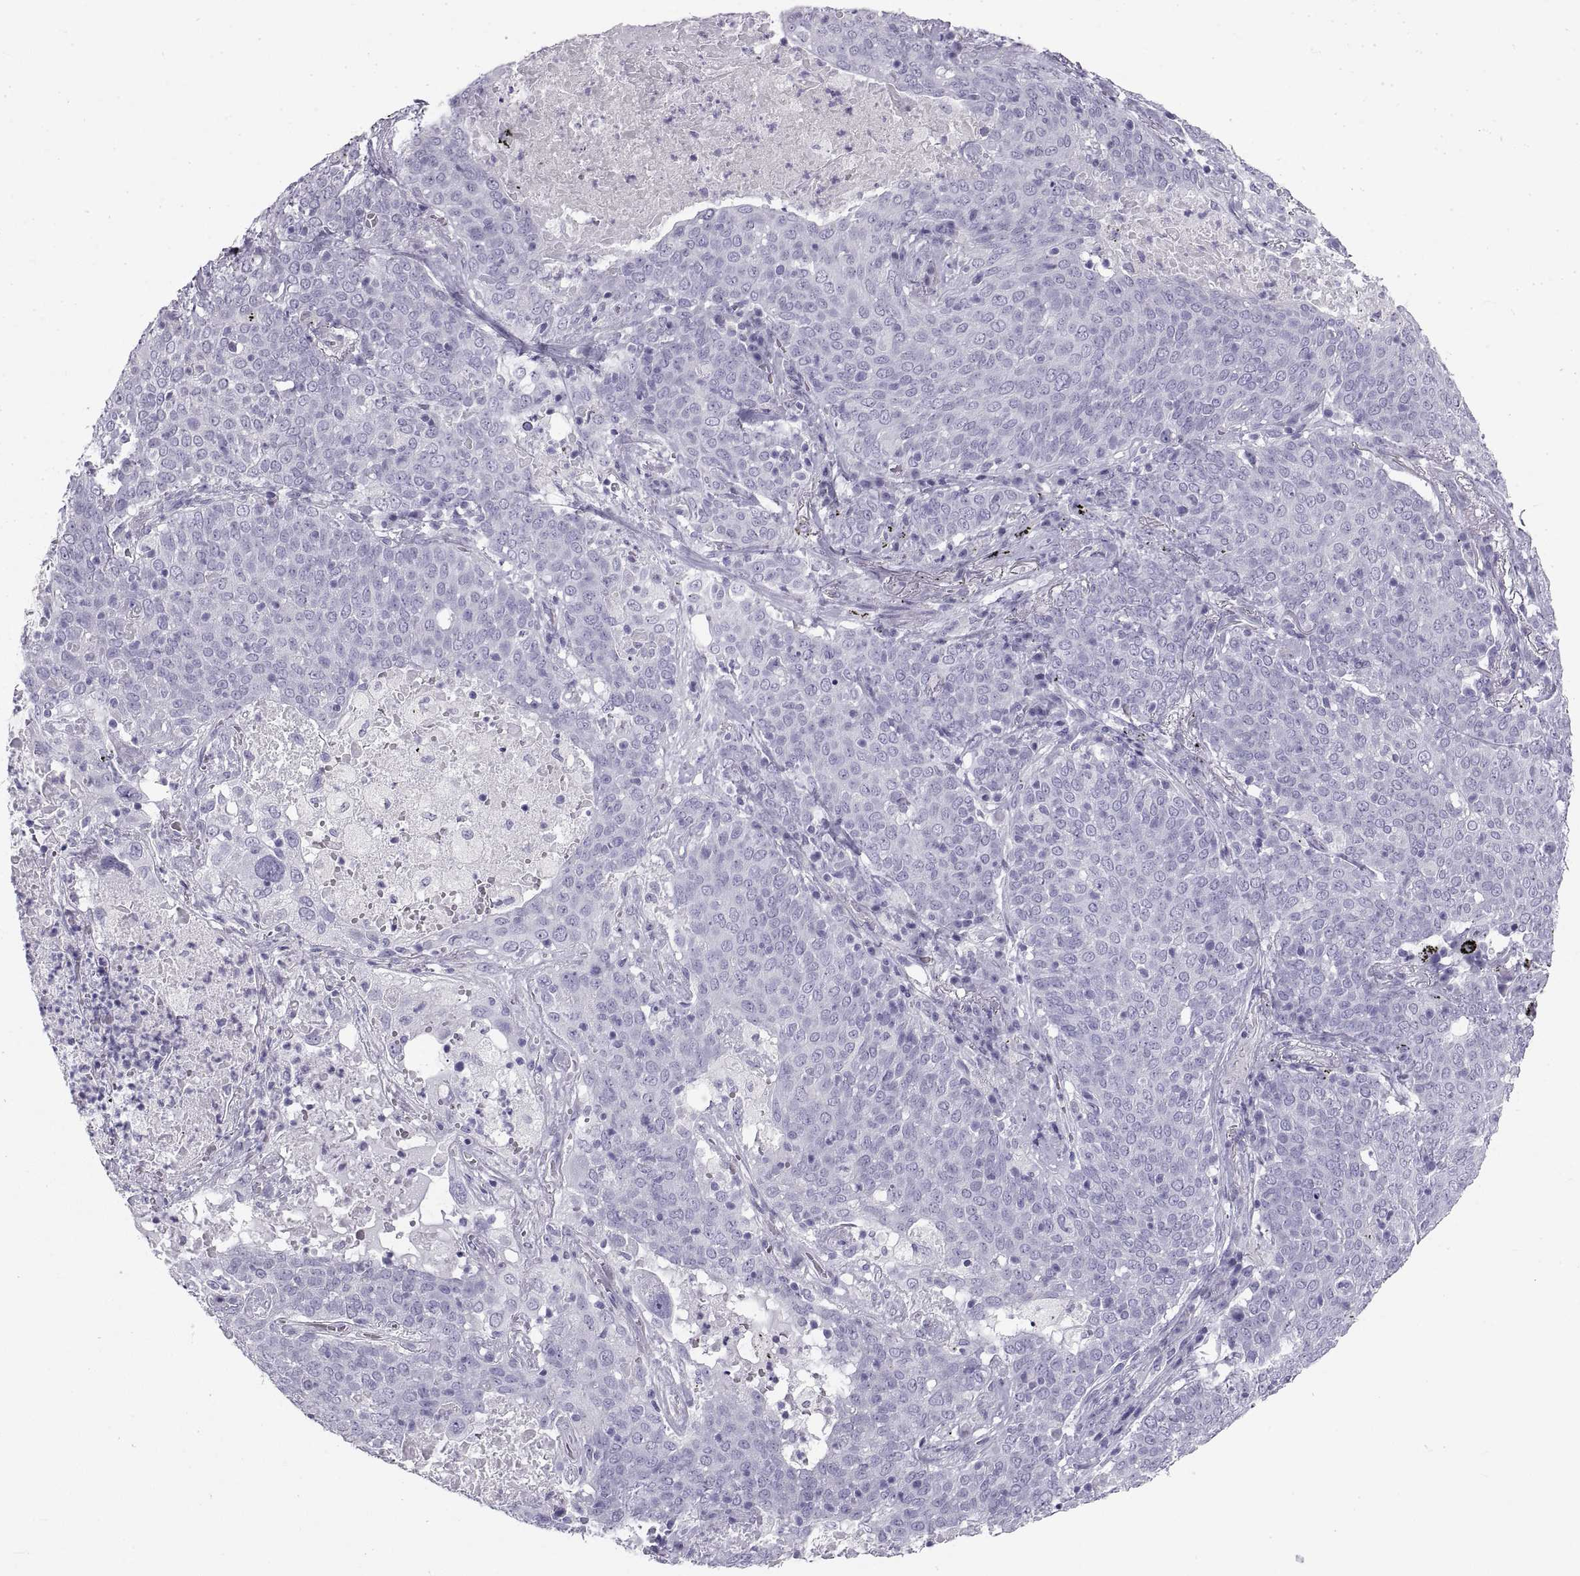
{"staining": {"intensity": "negative", "quantity": "none", "location": "none"}, "tissue": "lung cancer", "cell_type": "Tumor cells", "image_type": "cancer", "snomed": [{"axis": "morphology", "description": "Squamous cell carcinoma, NOS"}, {"axis": "topography", "description": "Lung"}], "caption": "High magnification brightfield microscopy of squamous cell carcinoma (lung) stained with DAB (3,3'-diaminobenzidine) (brown) and counterstained with hematoxylin (blue): tumor cells show no significant expression.", "gene": "RLBP1", "patient": {"sex": "male", "age": 82}}